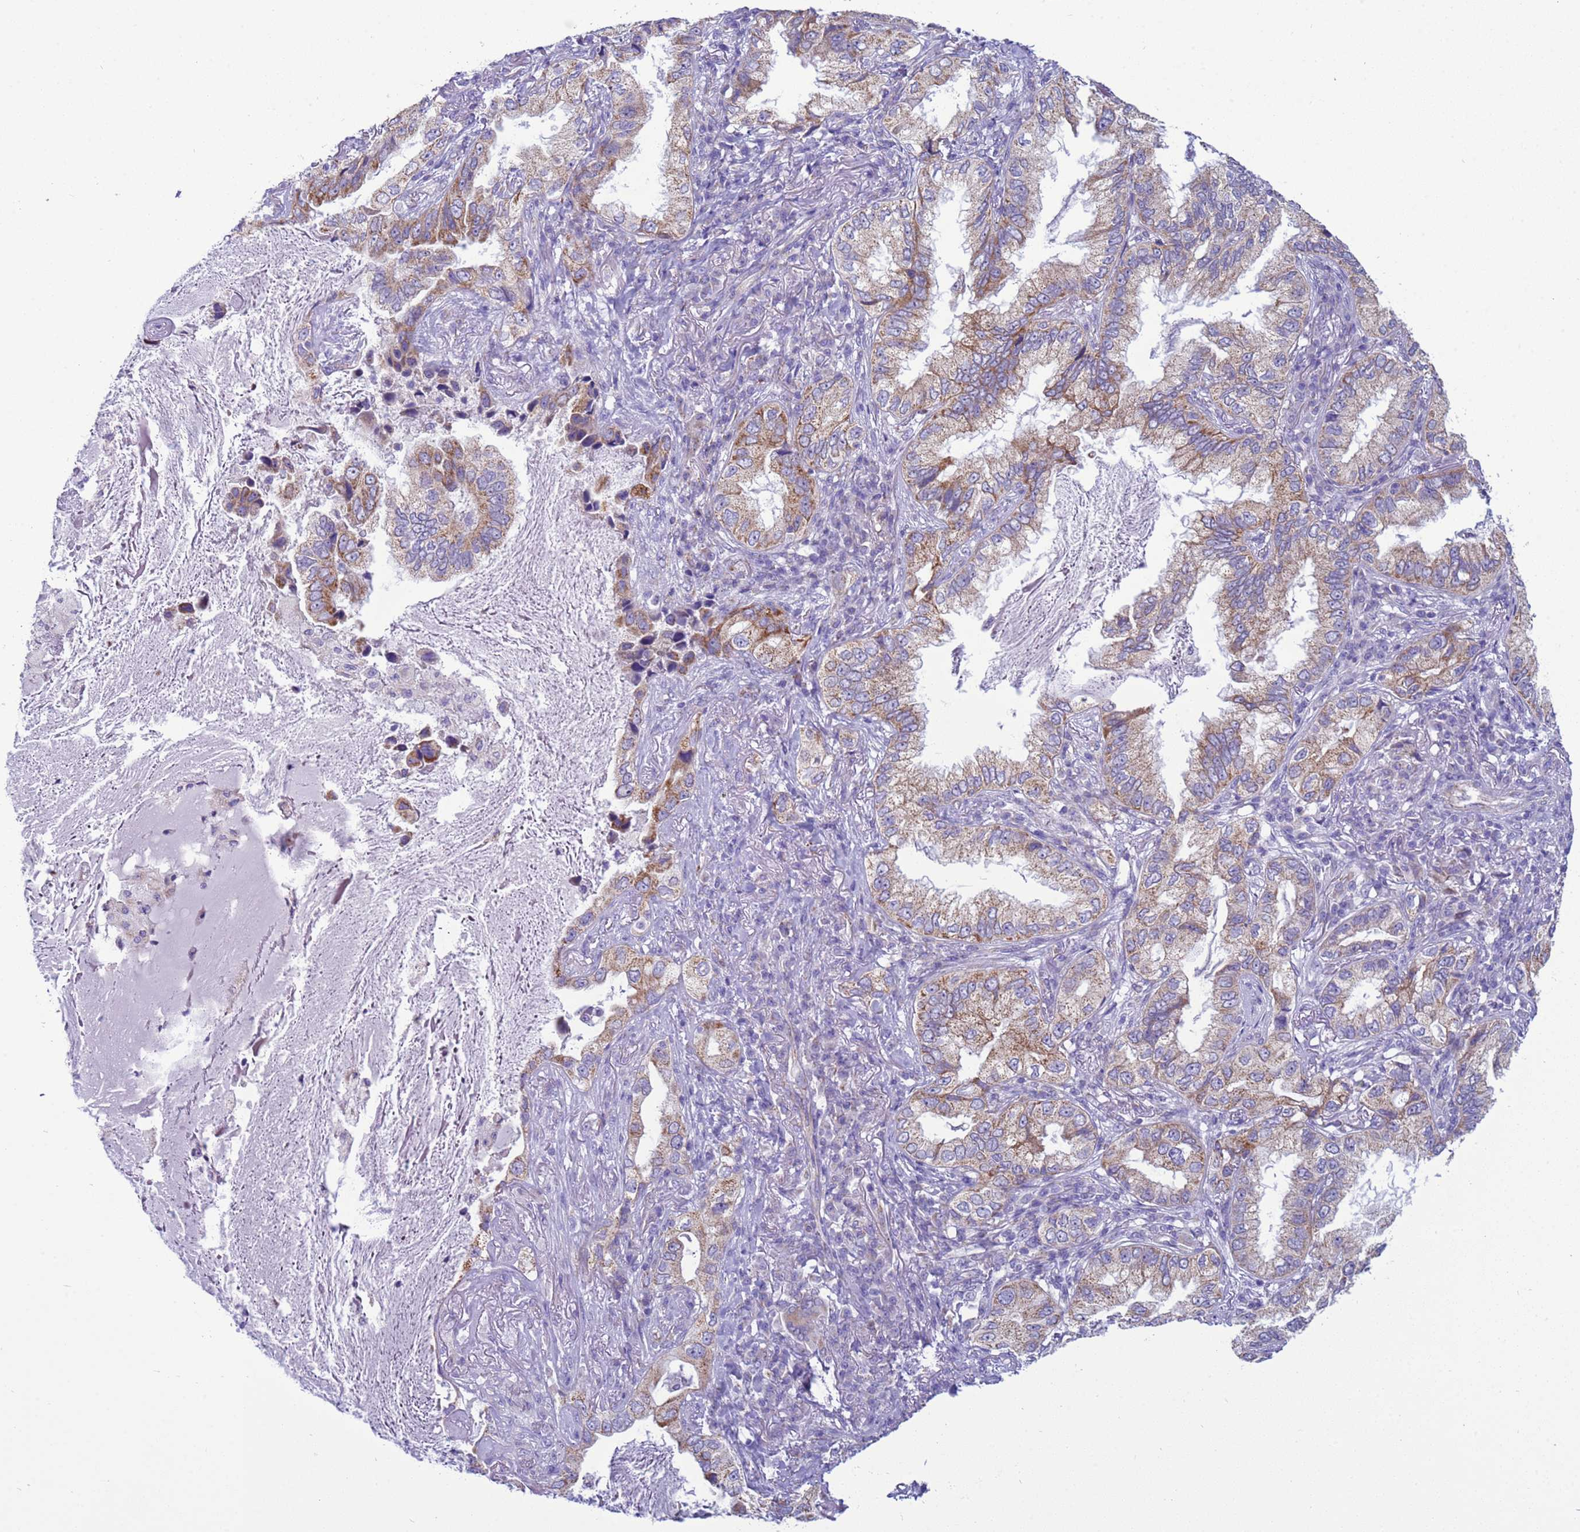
{"staining": {"intensity": "moderate", "quantity": "25%-75%", "location": "cytoplasmic/membranous"}, "tissue": "lung cancer", "cell_type": "Tumor cells", "image_type": "cancer", "snomed": [{"axis": "morphology", "description": "Adenocarcinoma, NOS"}, {"axis": "topography", "description": "Lung"}], "caption": "IHC image of lung cancer (adenocarcinoma) stained for a protein (brown), which exhibits medium levels of moderate cytoplasmic/membranous expression in about 25%-75% of tumor cells.", "gene": "NCALD", "patient": {"sex": "female", "age": 69}}